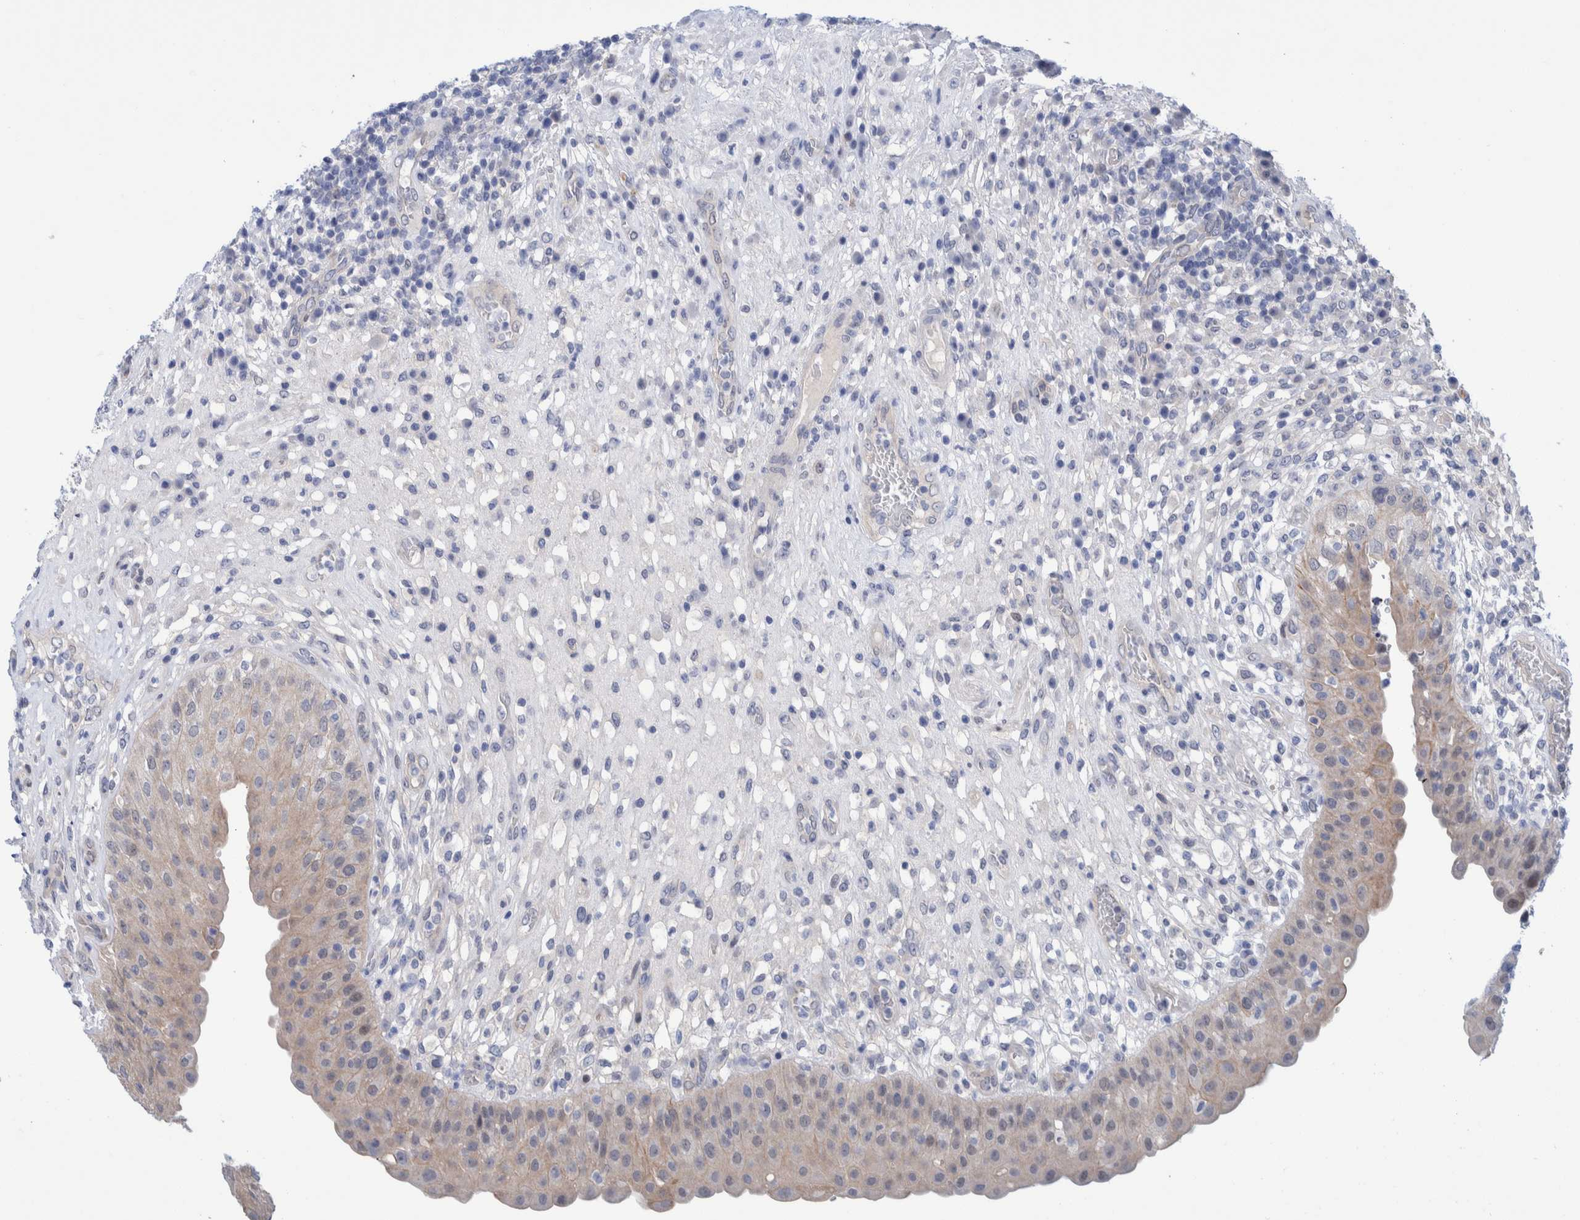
{"staining": {"intensity": "moderate", "quantity": ">75%", "location": "cytoplasmic/membranous,nuclear"}, "tissue": "urinary bladder", "cell_type": "Urothelial cells", "image_type": "normal", "snomed": [{"axis": "morphology", "description": "Normal tissue, NOS"}, {"axis": "topography", "description": "Urinary bladder"}], "caption": "Protein positivity by immunohistochemistry exhibits moderate cytoplasmic/membranous,nuclear positivity in approximately >75% of urothelial cells in benign urinary bladder.", "gene": "PFAS", "patient": {"sex": "female", "age": 62}}